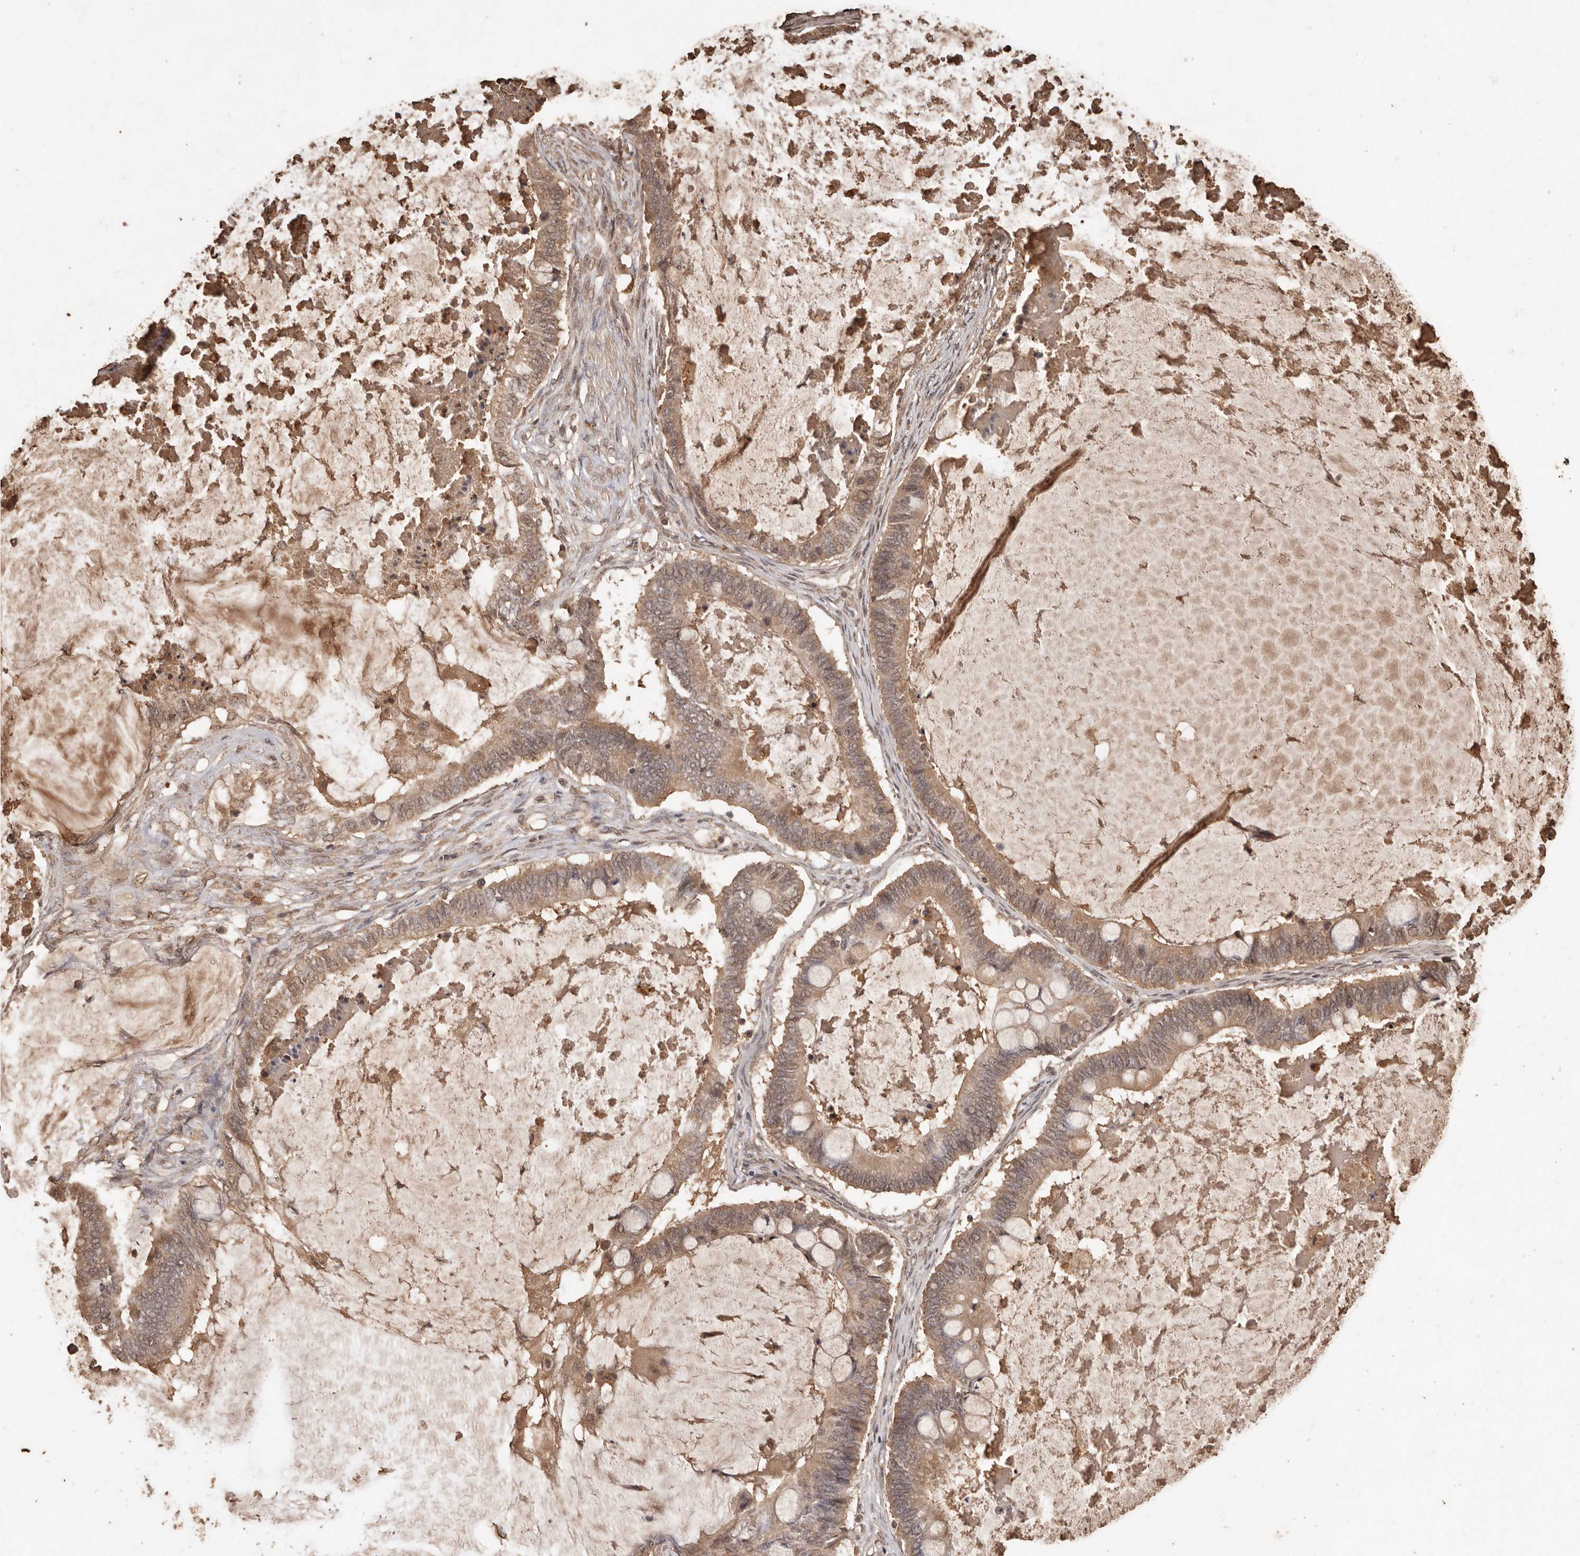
{"staining": {"intensity": "moderate", "quantity": ">75%", "location": "cytoplasmic/membranous"}, "tissue": "ovarian cancer", "cell_type": "Tumor cells", "image_type": "cancer", "snomed": [{"axis": "morphology", "description": "Cystadenocarcinoma, mucinous, NOS"}, {"axis": "topography", "description": "Ovary"}], "caption": "IHC of human ovarian cancer displays medium levels of moderate cytoplasmic/membranous expression in about >75% of tumor cells.", "gene": "PKDCC", "patient": {"sex": "female", "age": 61}}